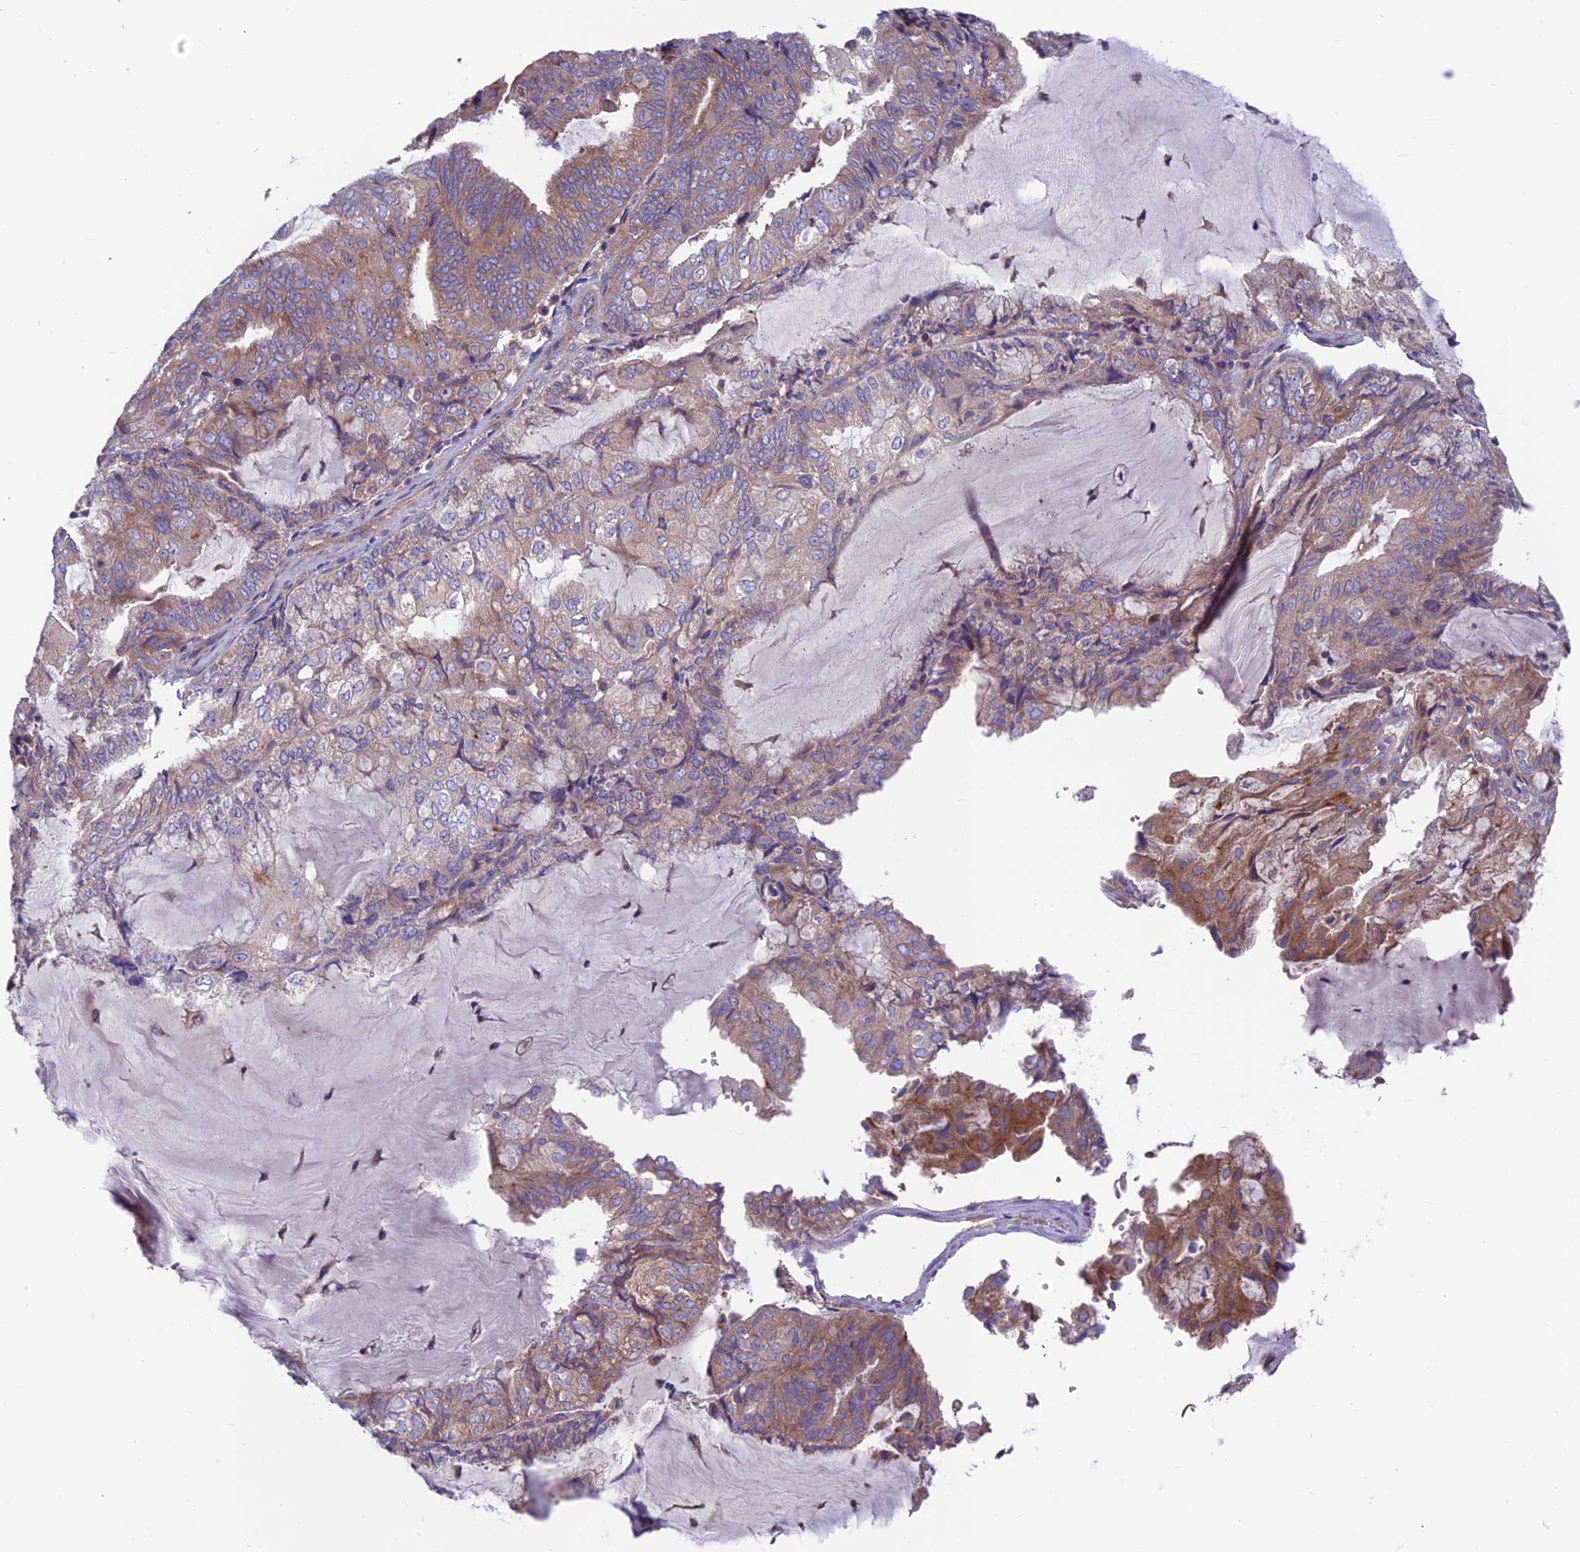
{"staining": {"intensity": "moderate", "quantity": ">75%", "location": "cytoplasmic/membranous"}, "tissue": "endometrial cancer", "cell_type": "Tumor cells", "image_type": "cancer", "snomed": [{"axis": "morphology", "description": "Adenocarcinoma, NOS"}, {"axis": "topography", "description": "Endometrium"}], "caption": "DAB immunohistochemical staining of human endometrial cancer demonstrates moderate cytoplasmic/membranous protein staining in approximately >75% of tumor cells. Using DAB (3,3'-diaminobenzidine) (brown) and hematoxylin (blue) stains, captured at high magnification using brightfield microscopy.", "gene": "VPS16", "patient": {"sex": "female", "age": 81}}